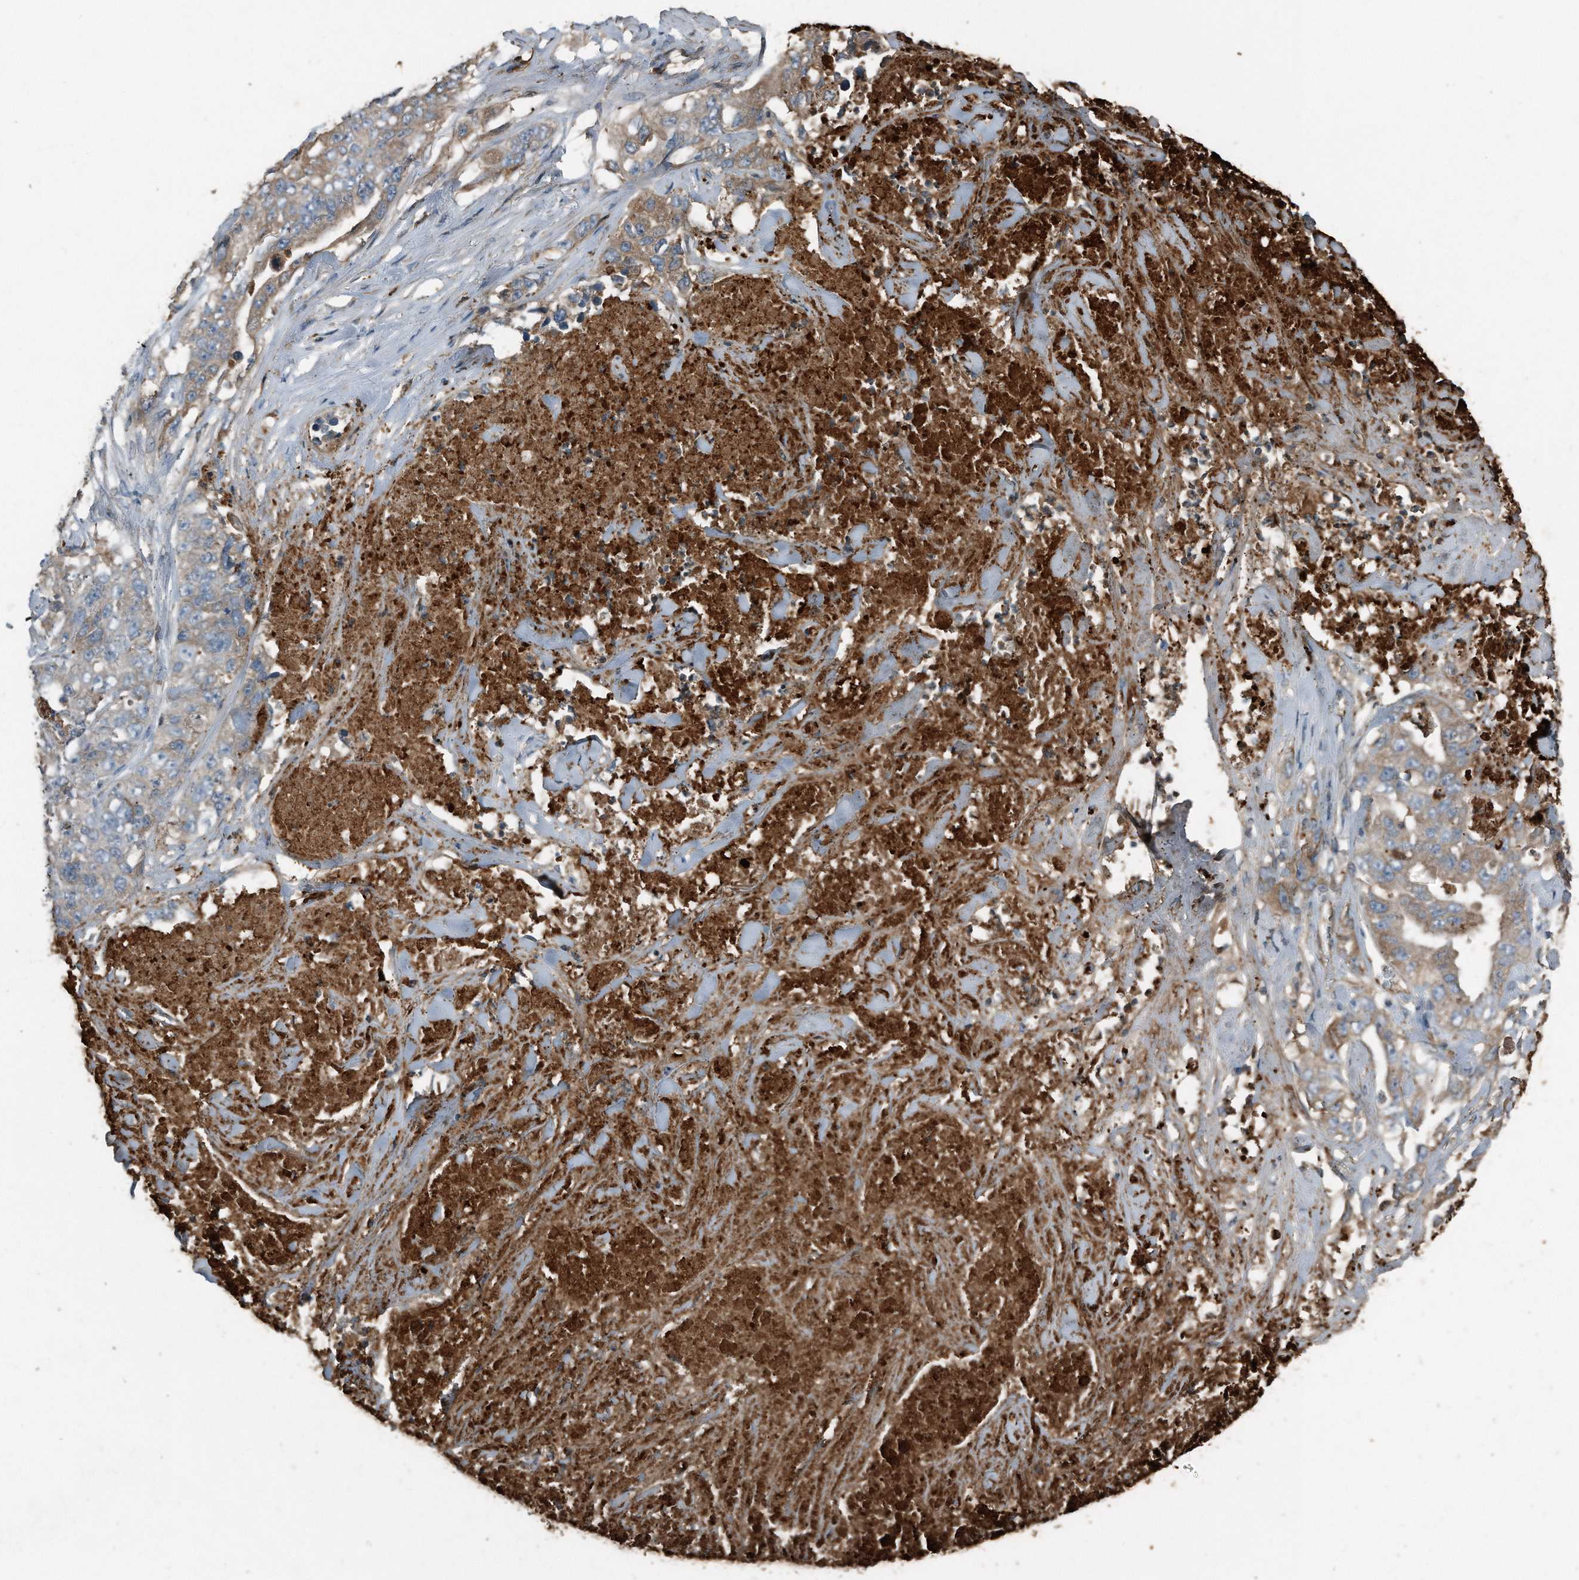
{"staining": {"intensity": "weak", "quantity": "<25%", "location": "cytoplasmic/membranous"}, "tissue": "lung cancer", "cell_type": "Tumor cells", "image_type": "cancer", "snomed": [{"axis": "morphology", "description": "Adenocarcinoma, NOS"}, {"axis": "topography", "description": "Lung"}], "caption": "A high-resolution histopathology image shows immunohistochemistry staining of adenocarcinoma (lung), which exhibits no significant expression in tumor cells.", "gene": "C9", "patient": {"sex": "female", "age": 51}}